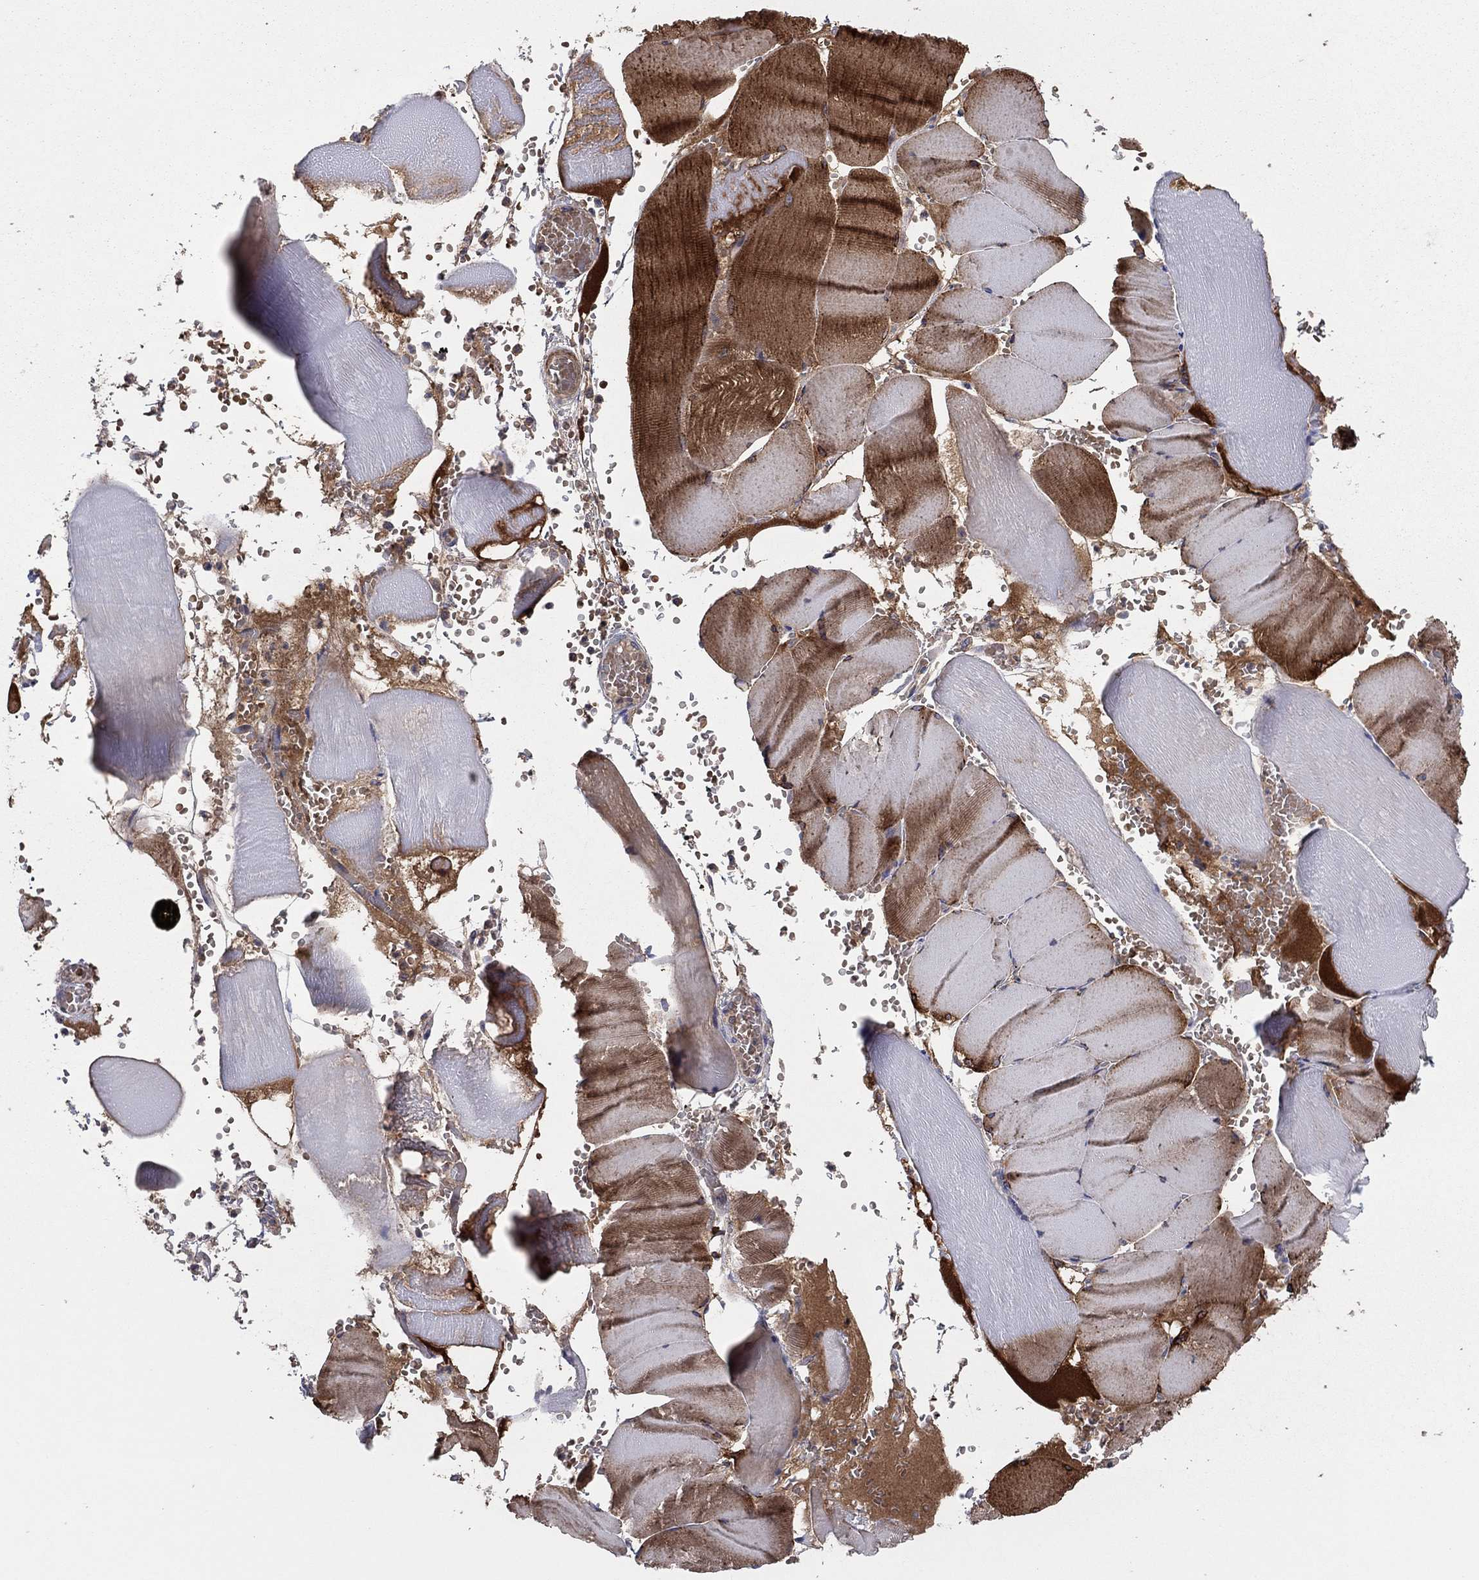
{"staining": {"intensity": "strong", "quantity": "<25%", "location": "cytoplasmic/membranous"}, "tissue": "skeletal muscle", "cell_type": "Myocytes", "image_type": "normal", "snomed": [{"axis": "morphology", "description": "Normal tissue, NOS"}, {"axis": "topography", "description": "Skeletal muscle"}], "caption": "An immunohistochemistry (IHC) histopathology image of unremarkable tissue is shown. Protein staining in brown labels strong cytoplasmic/membranous positivity in skeletal muscle within myocytes.", "gene": "RNF123", "patient": {"sex": "male", "age": 56}}